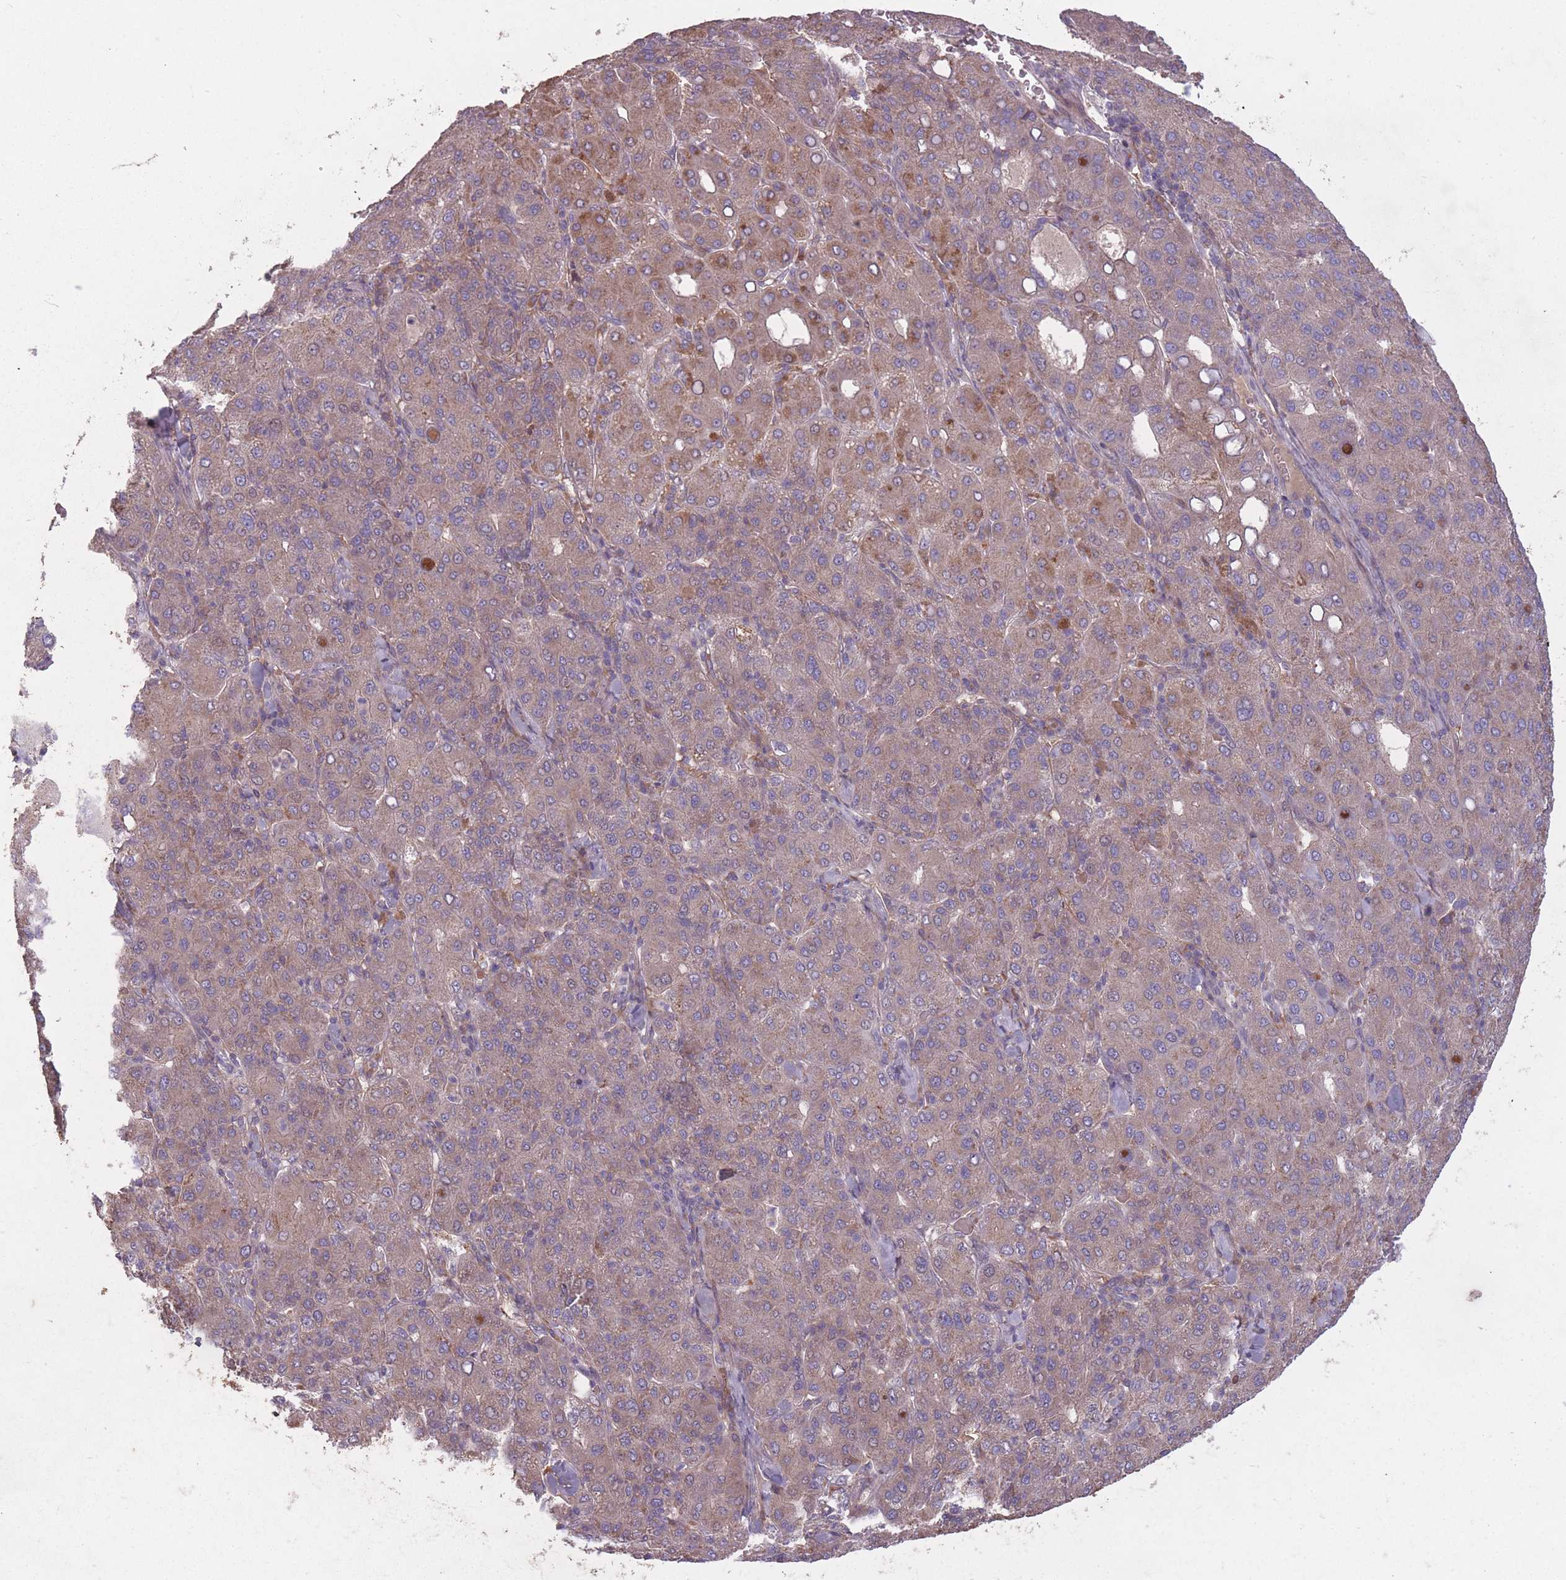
{"staining": {"intensity": "weak", "quantity": ">75%", "location": "cytoplasmic/membranous"}, "tissue": "liver cancer", "cell_type": "Tumor cells", "image_type": "cancer", "snomed": [{"axis": "morphology", "description": "Carcinoma, Hepatocellular, NOS"}, {"axis": "topography", "description": "Liver"}], "caption": "This histopathology image exhibits liver cancer (hepatocellular carcinoma) stained with immunohistochemistry to label a protein in brown. The cytoplasmic/membranous of tumor cells show weak positivity for the protein. Nuclei are counter-stained blue.", "gene": "OR2V2", "patient": {"sex": "male", "age": 65}}